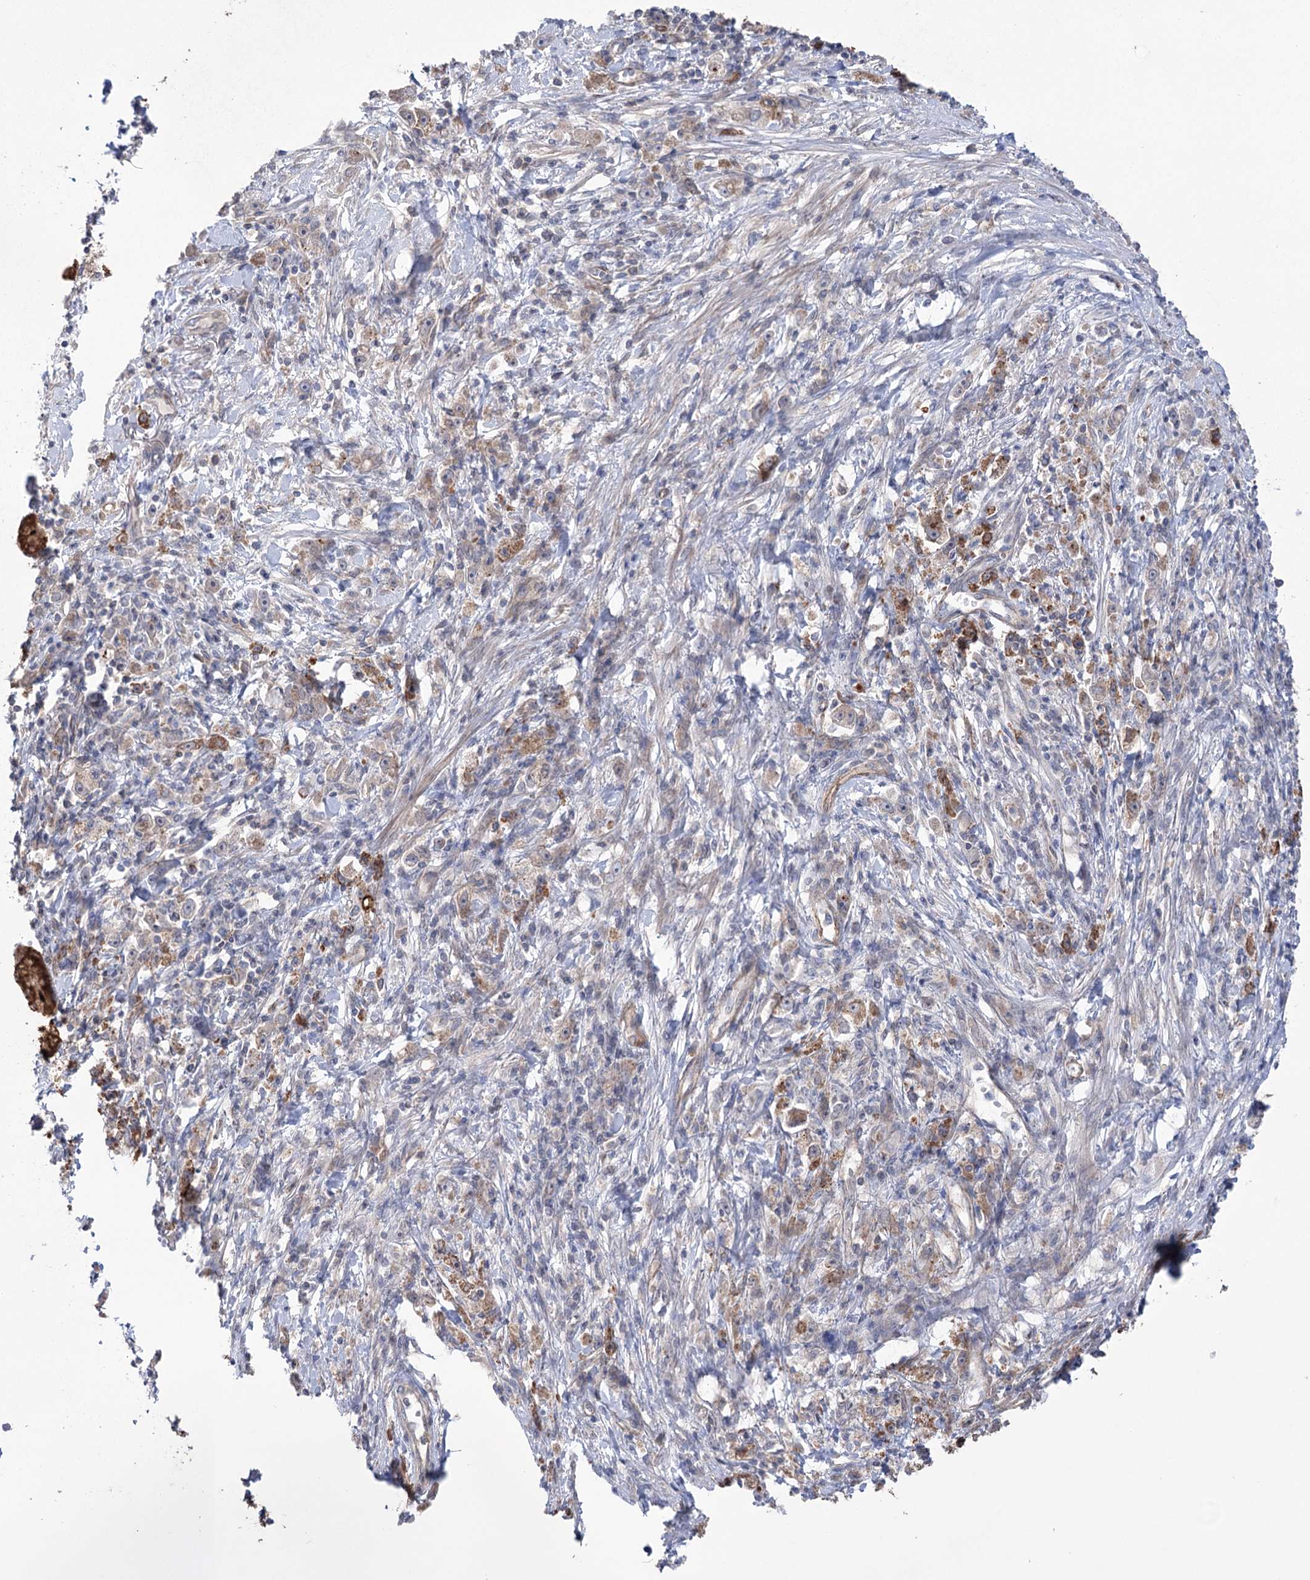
{"staining": {"intensity": "moderate", "quantity": ">75%", "location": "cytoplasmic/membranous"}, "tissue": "stomach cancer", "cell_type": "Tumor cells", "image_type": "cancer", "snomed": [{"axis": "morphology", "description": "Adenocarcinoma, NOS"}, {"axis": "topography", "description": "Stomach"}], "caption": "Immunohistochemical staining of human stomach cancer reveals medium levels of moderate cytoplasmic/membranous protein positivity in about >75% of tumor cells. (brown staining indicates protein expression, while blue staining denotes nuclei).", "gene": "TRIM71", "patient": {"sex": "female", "age": 59}}